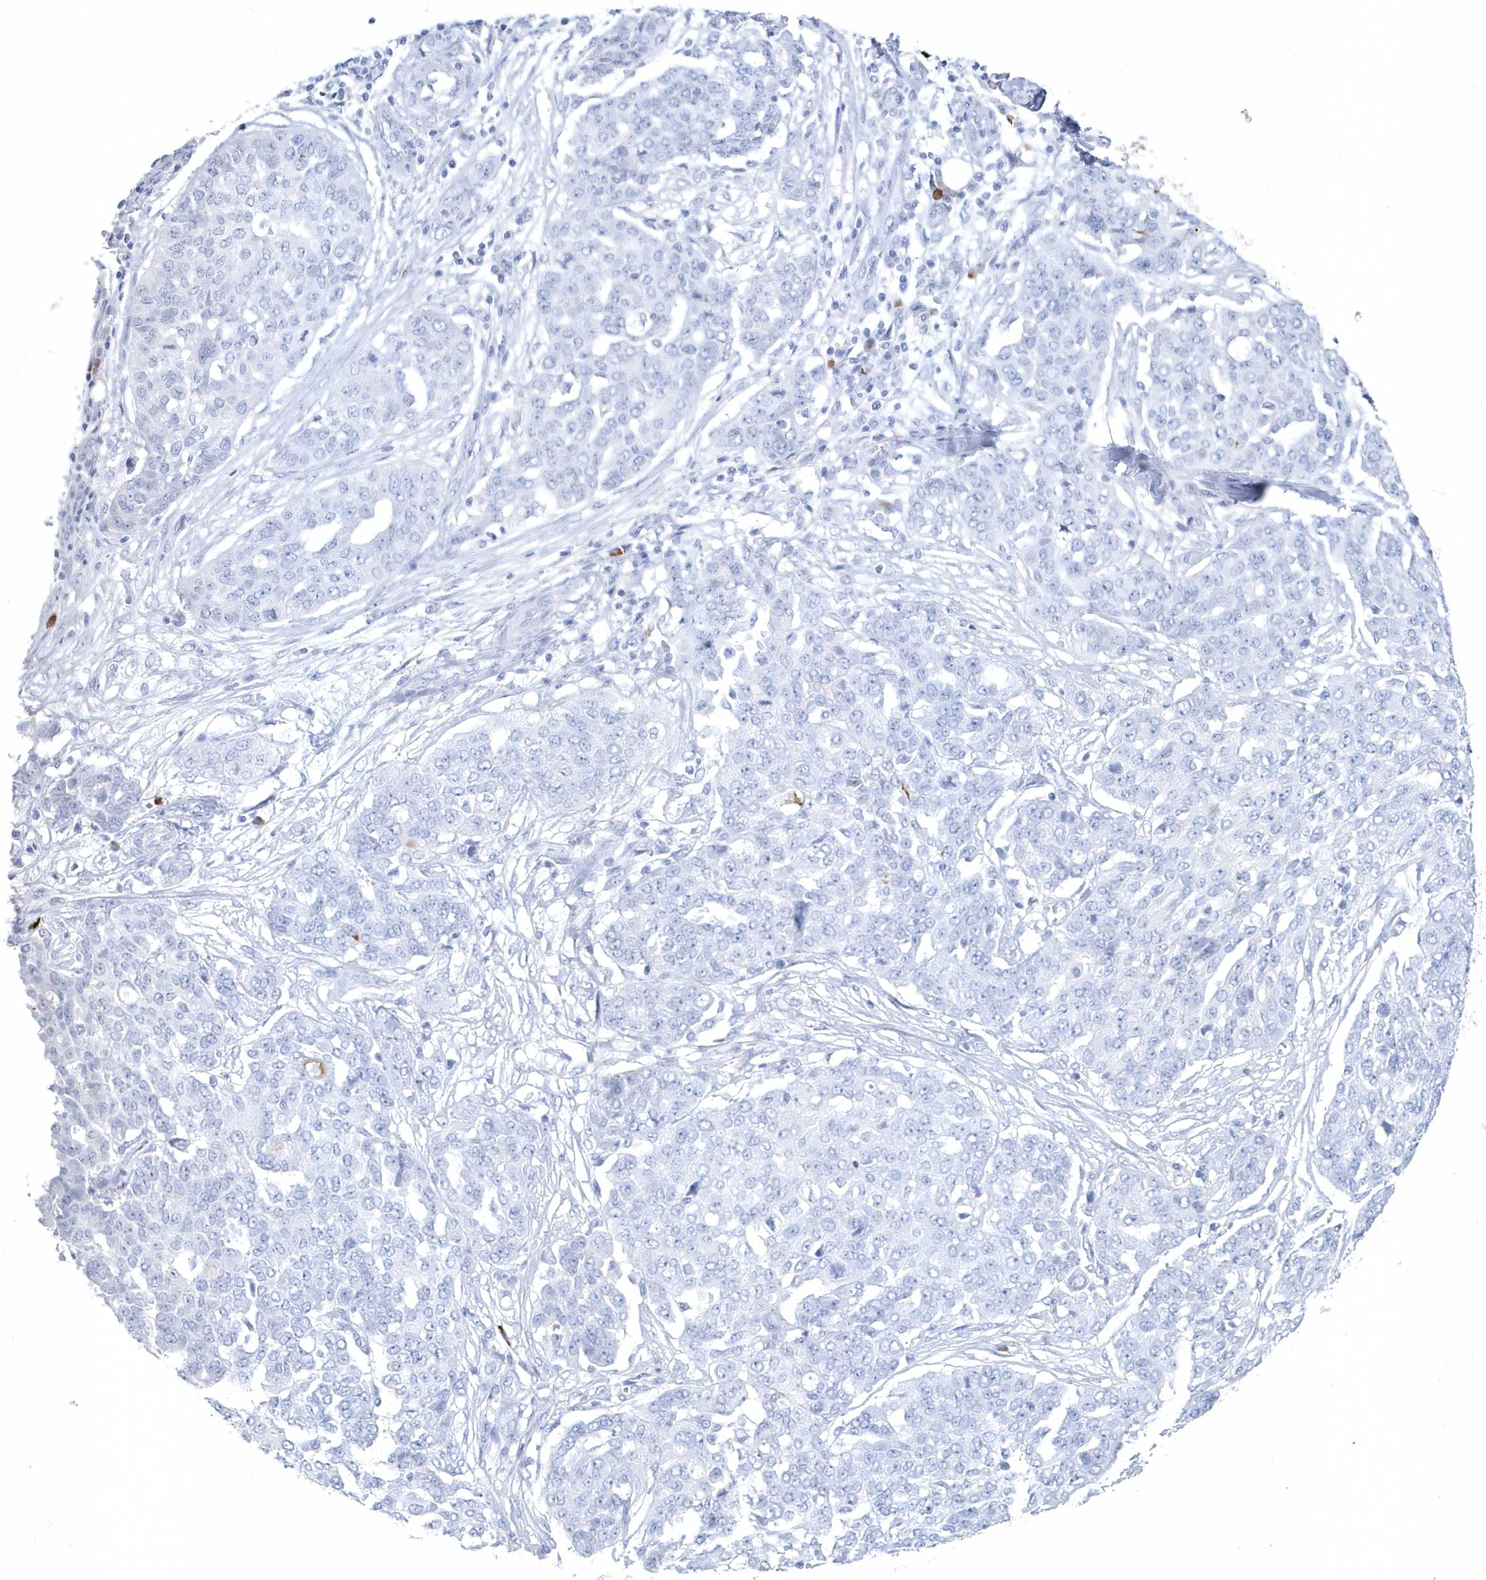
{"staining": {"intensity": "negative", "quantity": "none", "location": "none"}, "tissue": "ovarian cancer", "cell_type": "Tumor cells", "image_type": "cancer", "snomed": [{"axis": "morphology", "description": "Cystadenocarcinoma, serous, NOS"}, {"axis": "topography", "description": "Soft tissue"}, {"axis": "topography", "description": "Ovary"}], "caption": "Tumor cells are negative for protein expression in human ovarian cancer (serous cystadenocarcinoma).", "gene": "JCHAIN", "patient": {"sex": "female", "age": 57}}